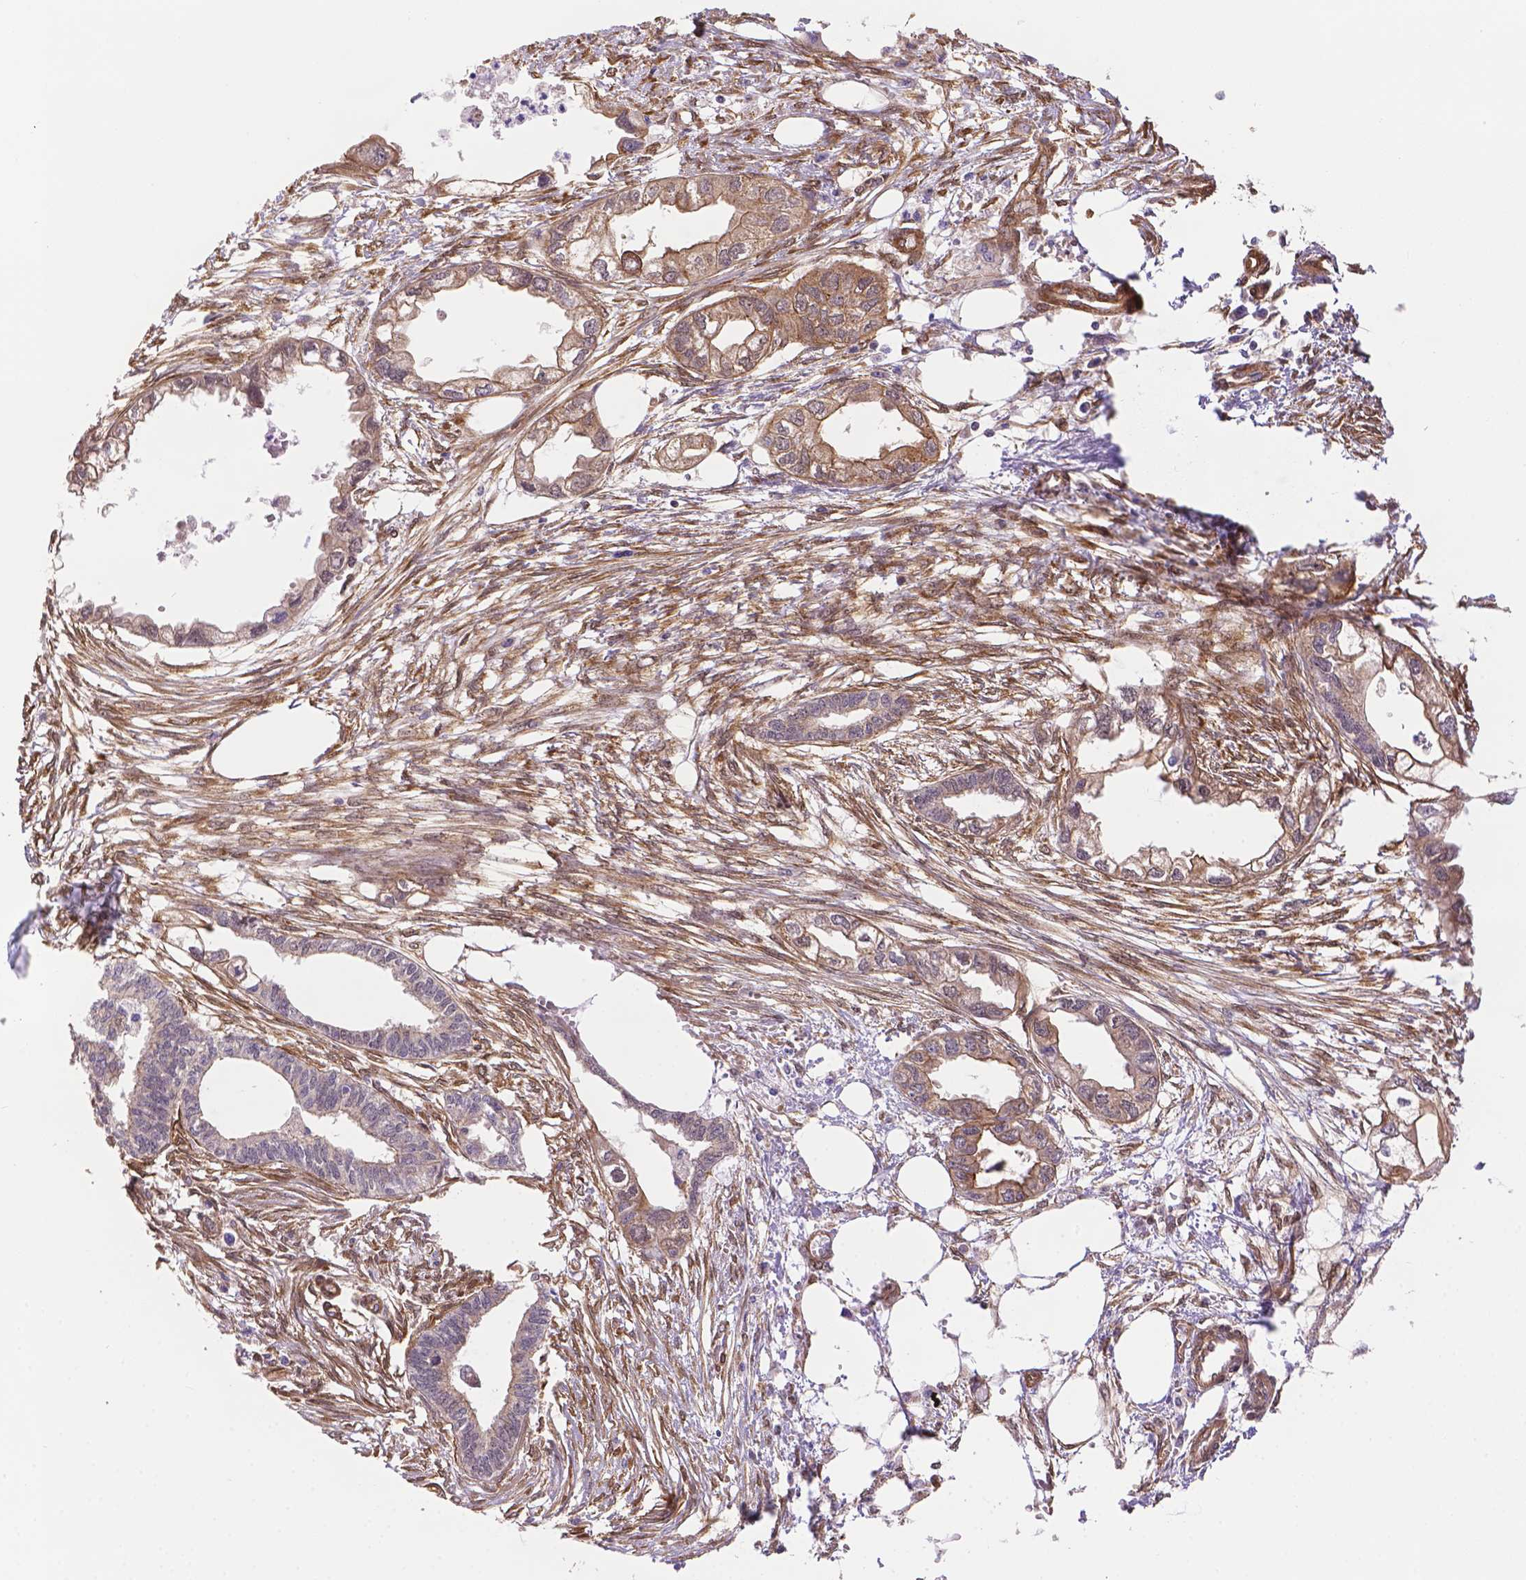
{"staining": {"intensity": "weak", "quantity": "25%-75%", "location": "cytoplasmic/membranous"}, "tissue": "endometrial cancer", "cell_type": "Tumor cells", "image_type": "cancer", "snomed": [{"axis": "morphology", "description": "Adenocarcinoma, NOS"}, {"axis": "morphology", "description": "Adenocarcinoma, metastatic, NOS"}, {"axis": "topography", "description": "Adipose tissue"}, {"axis": "topography", "description": "Endometrium"}], "caption": "This image displays immunohistochemistry staining of endometrial cancer (adenocarcinoma), with low weak cytoplasmic/membranous expression in about 25%-75% of tumor cells.", "gene": "YAP1", "patient": {"sex": "female", "age": 67}}